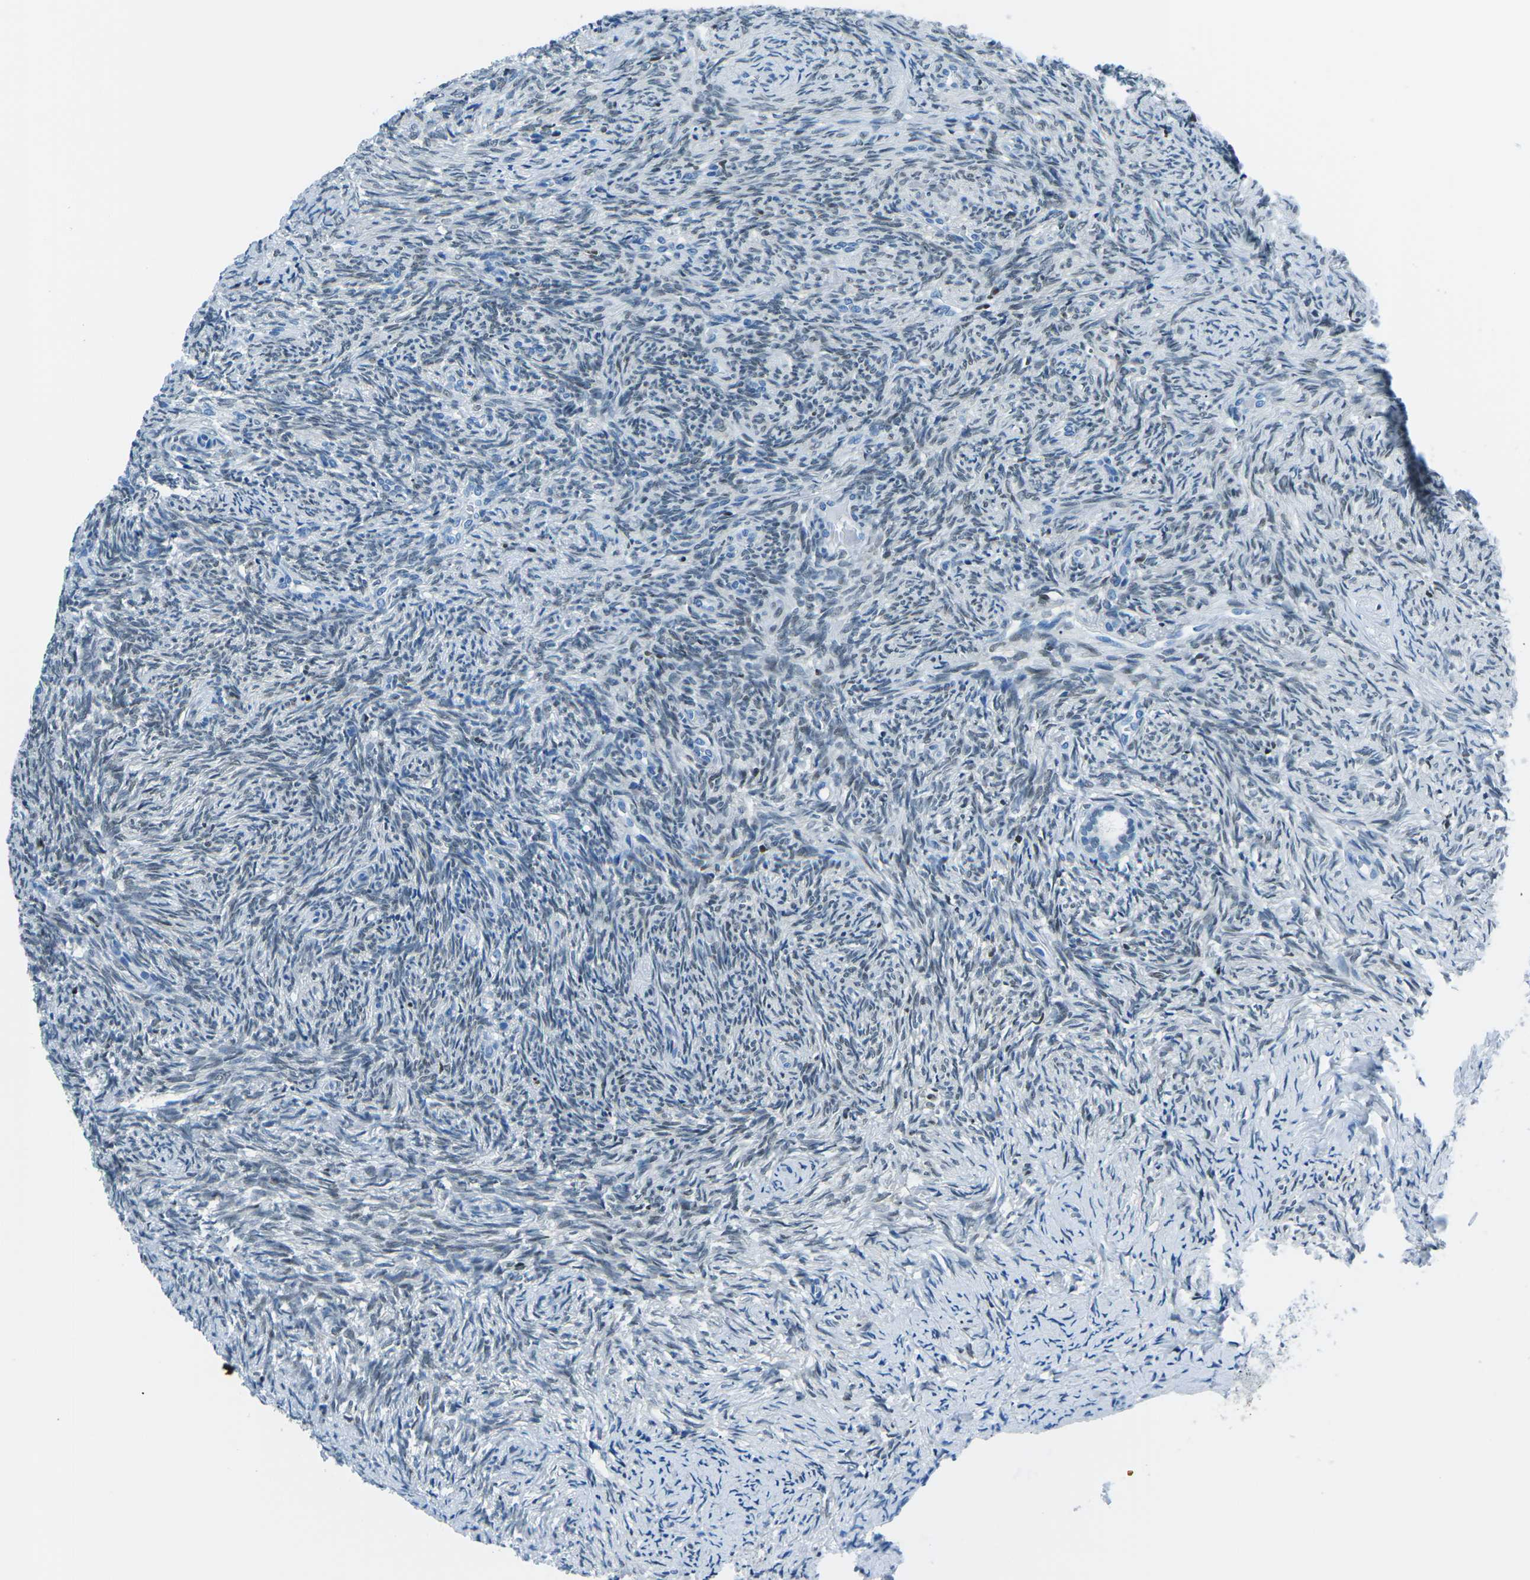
{"staining": {"intensity": "negative", "quantity": "none", "location": "none"}, "tissue": "ovary", "cell_type": "Follicle cells", "image_type": "normal", "snomed": [{"axis": "morphology", "description": "Normal tissue, NOS"}, {"axis": "topography", "description": "Ovary"}], "caption": "Micrograph shows no significant protein positivity in follicle cells of benign ovary. The staining was performed using DAB (3,3'-diaminobenzidine) to visualize the protein expression in brown, while the nuclei were stained in blue with hematoxylin (Magnification: 20x).", "gene": "CELF2", "patient": {"sex": "female", "age": 41}}